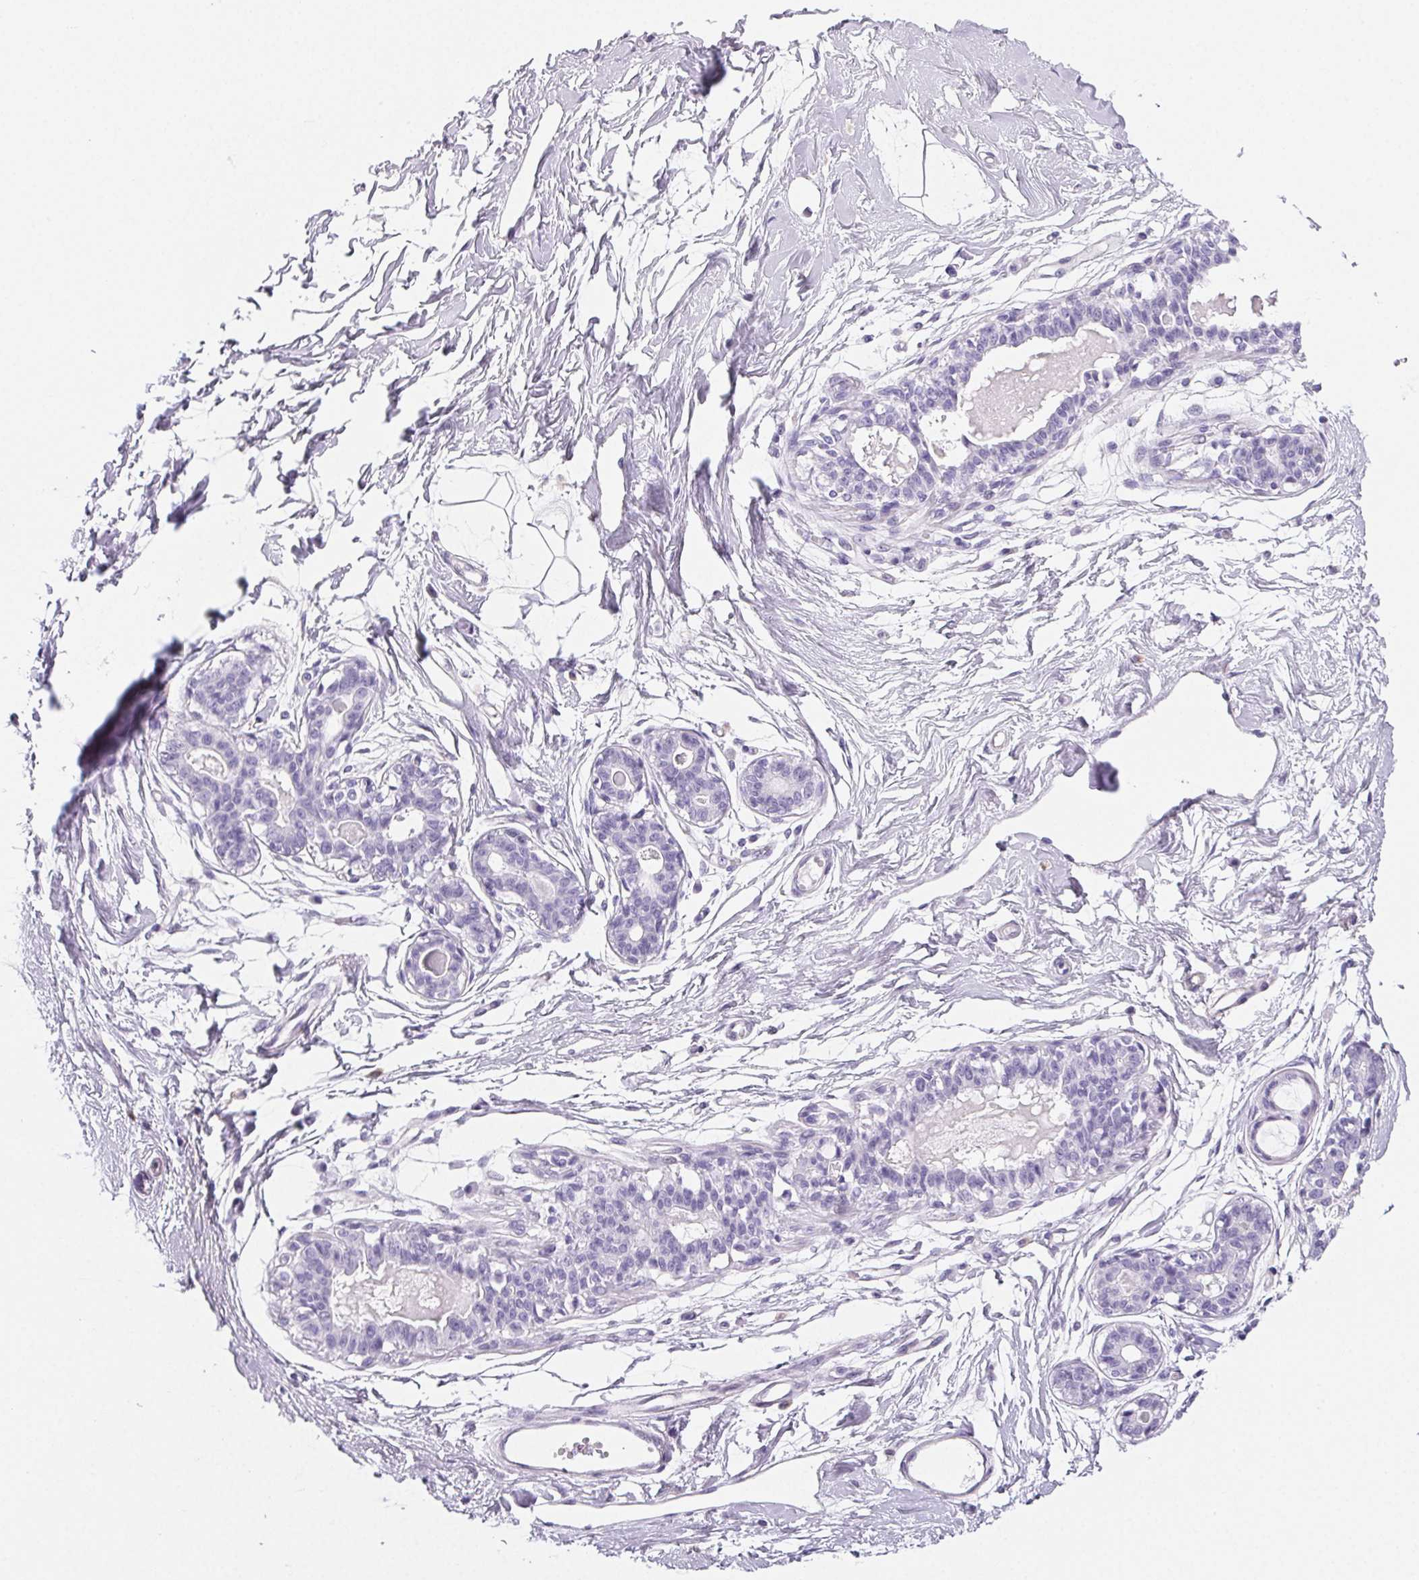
{"staining": {"intensity": "negative", "quantity": "none", "location": "none"}, "tissue": "breast", "cell_type": "Adipocytes", "image_type": "normal", "snomed": [{"axis": "morphology", "description": "Normal tissue, NOS"}, {"axis": "topography", "description": "Breast"}], "caption": "Immunohistochemistry (IHC) micrograph of benign breast: breast stained with DAB exhibits no significant protein positivity in adipocytes.", "gene": "PRSS1", "patient": {"sex": "female", "age": 45}}